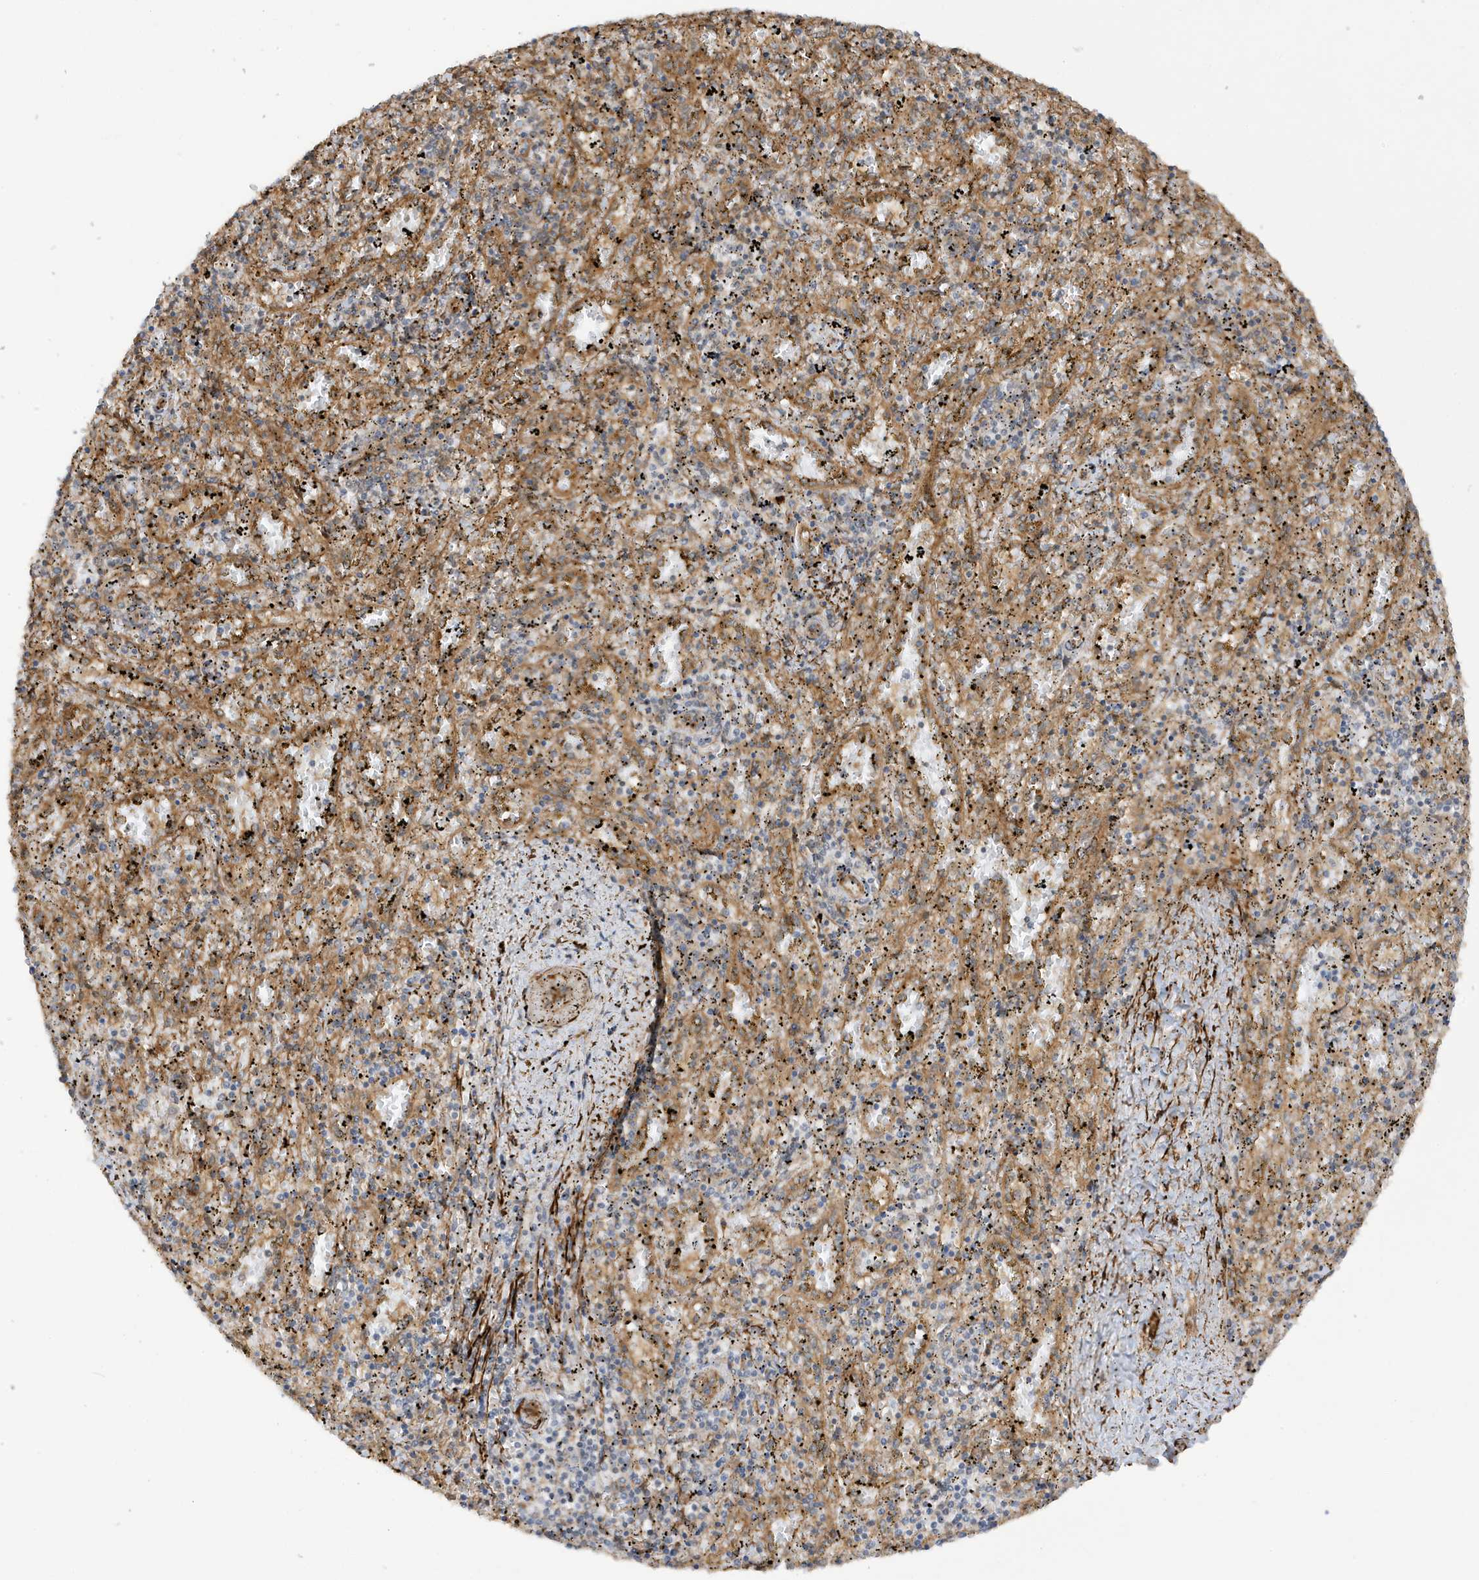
{"staining": {"intensity": "moderate", "quantity": "25%-75%", "location": "cytoplasmic/membranous"}, "tissue": "spleen", "cell_type": "Cells in red pulp", "image_type": "normal", "snomed": [{"axis": "morphology", "description": "Normal tissue, NOS"}, {"axis": "topography", "description": "Spleen"}], "caption": "Moderate cytoplasmic/membranous protein expression is seen in about 25%-75% of cells in red pulp in spleen. The protein of interest is shown in brown color, while the nuclei are stained blue.", "gene": "CDC42EP3", "patient": {"sex": "male", "age": 11}}